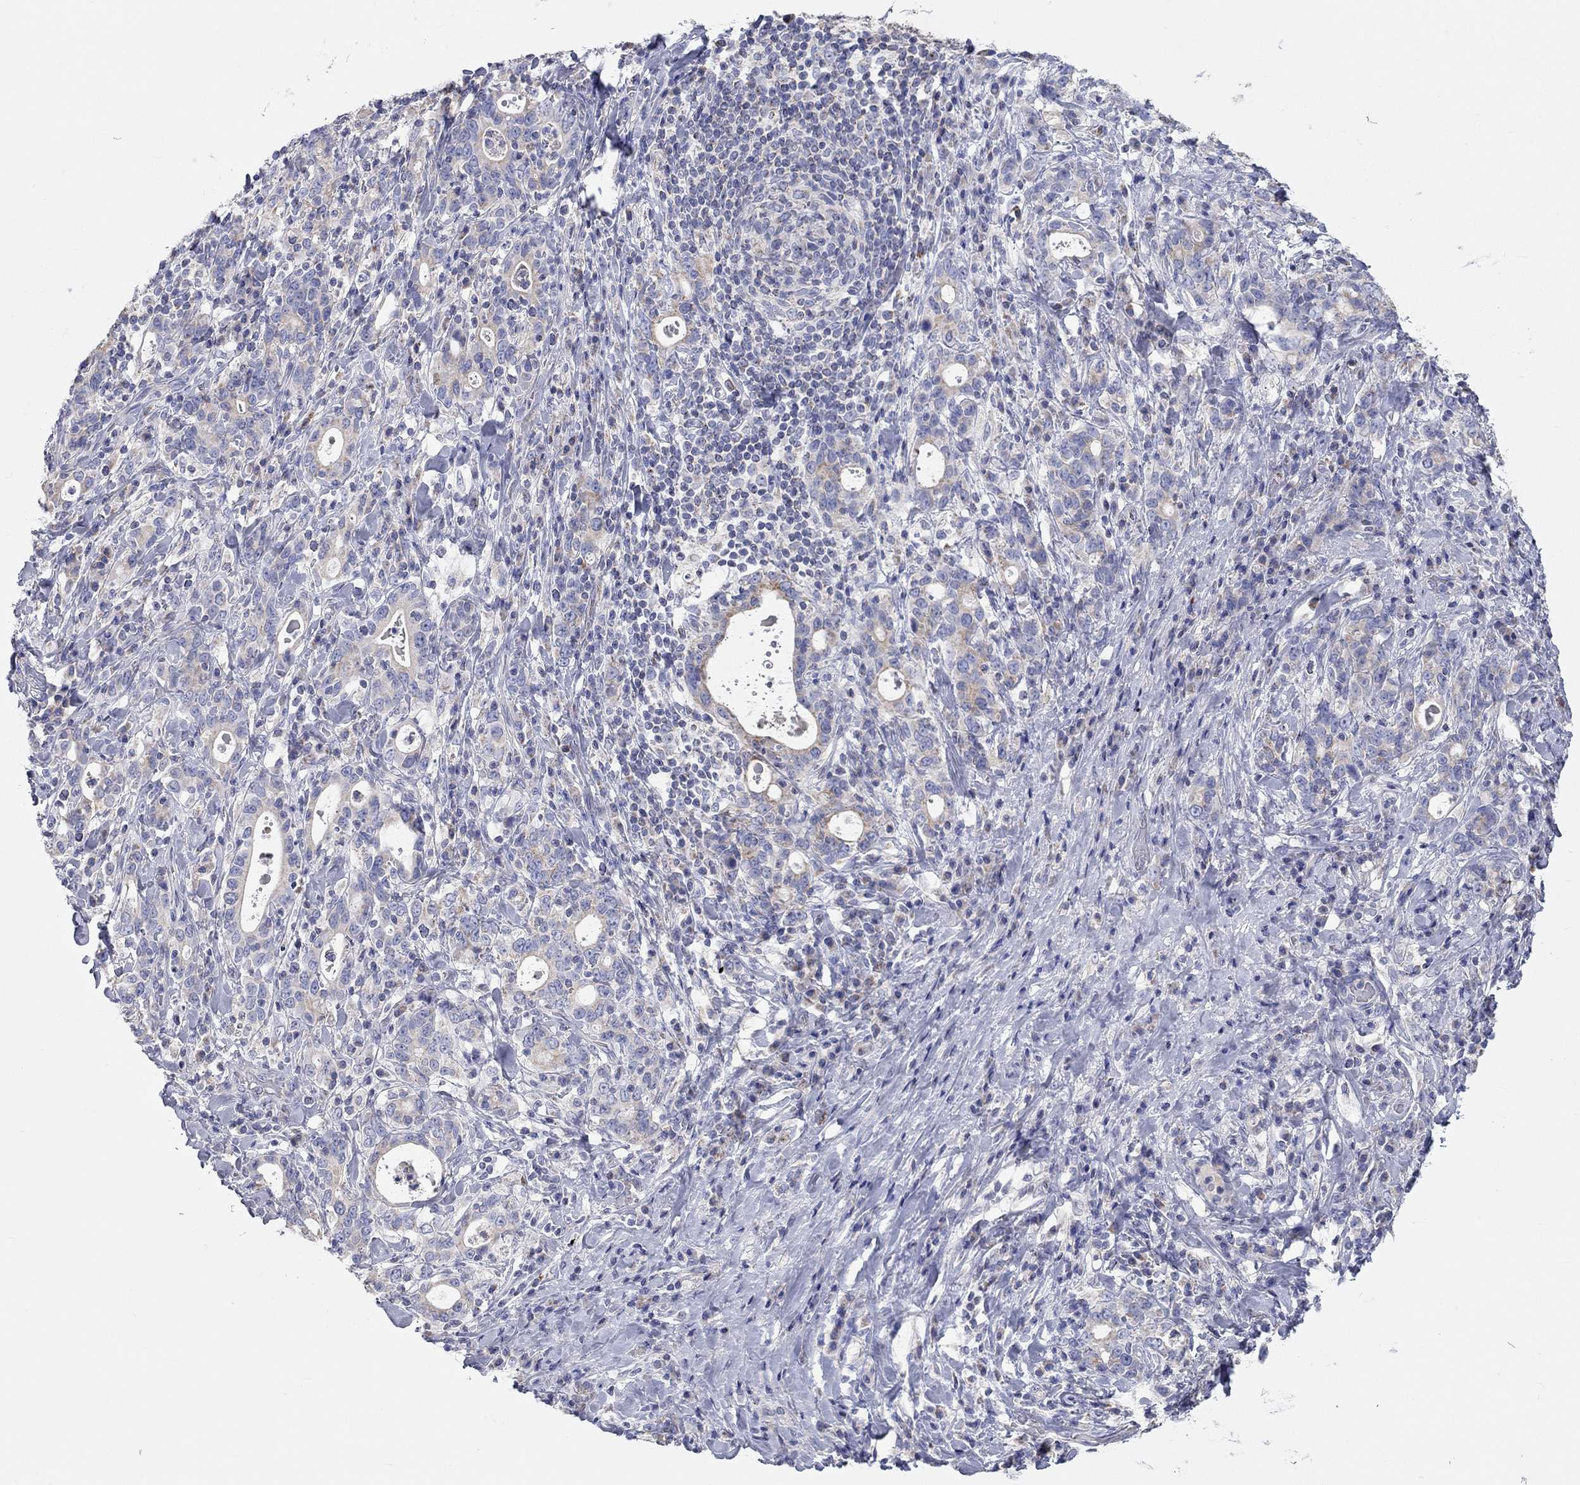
{"staining": {"intensity": "weak", "quantity": "<25%", "location": "cytoplasmic/membranous"}, "tissue": "stomach cancer", "cell_type": "Tumor cells", "image_type": "cancer", "snomed": [{"axis": "morphology", "description": "Adenocarcinoma, NOS"}, {"axis": "topography", "description": "Stomach"}], "caption": "A photomicrograph of human adenocarcinoma (stomach) is negative for staining in tumor cells.", "gene": "RCAN1", "patient": {"sex": "male", "age": 79}}